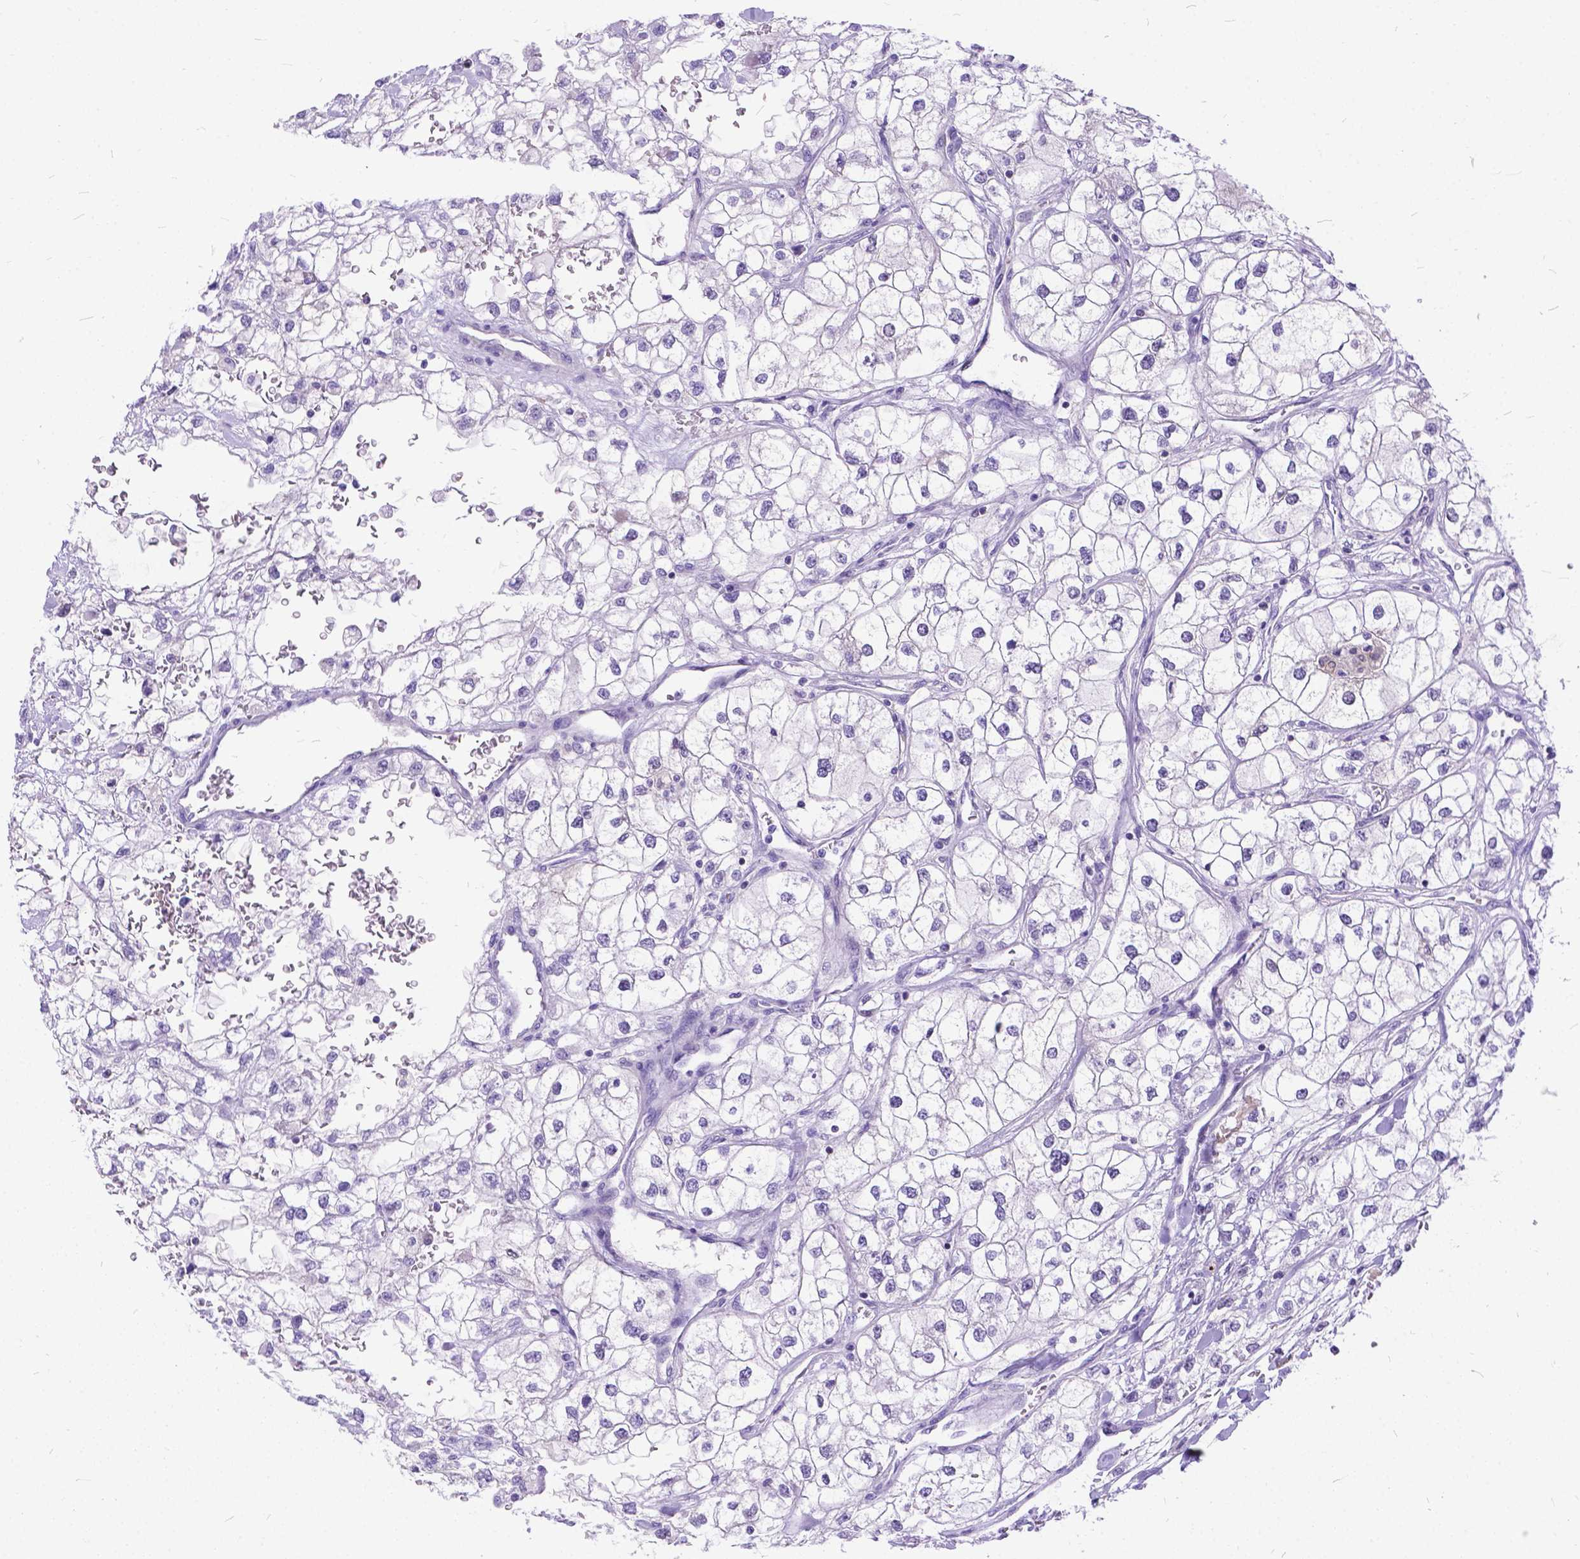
{"staining": {"intensity": "negative", "quantity": "none", "location": "none"}, "tissue": "renal cancer", "cell_type": "Tumor cells", "image_type": "cancer", "snomed": [{"axis": "morphology", "description": "Adenocarcinoma, NOS"}, {"axis": "topography", "description": "Kidney"}], "caption": "A high-resolution histopathology image shows immunohistochemistry staining of renal cancer (adenocarcinoma), which shows no significant staining in tumor cells.", "gene": "TMEM169", "patient": {"sex": "male", "age": 59}}